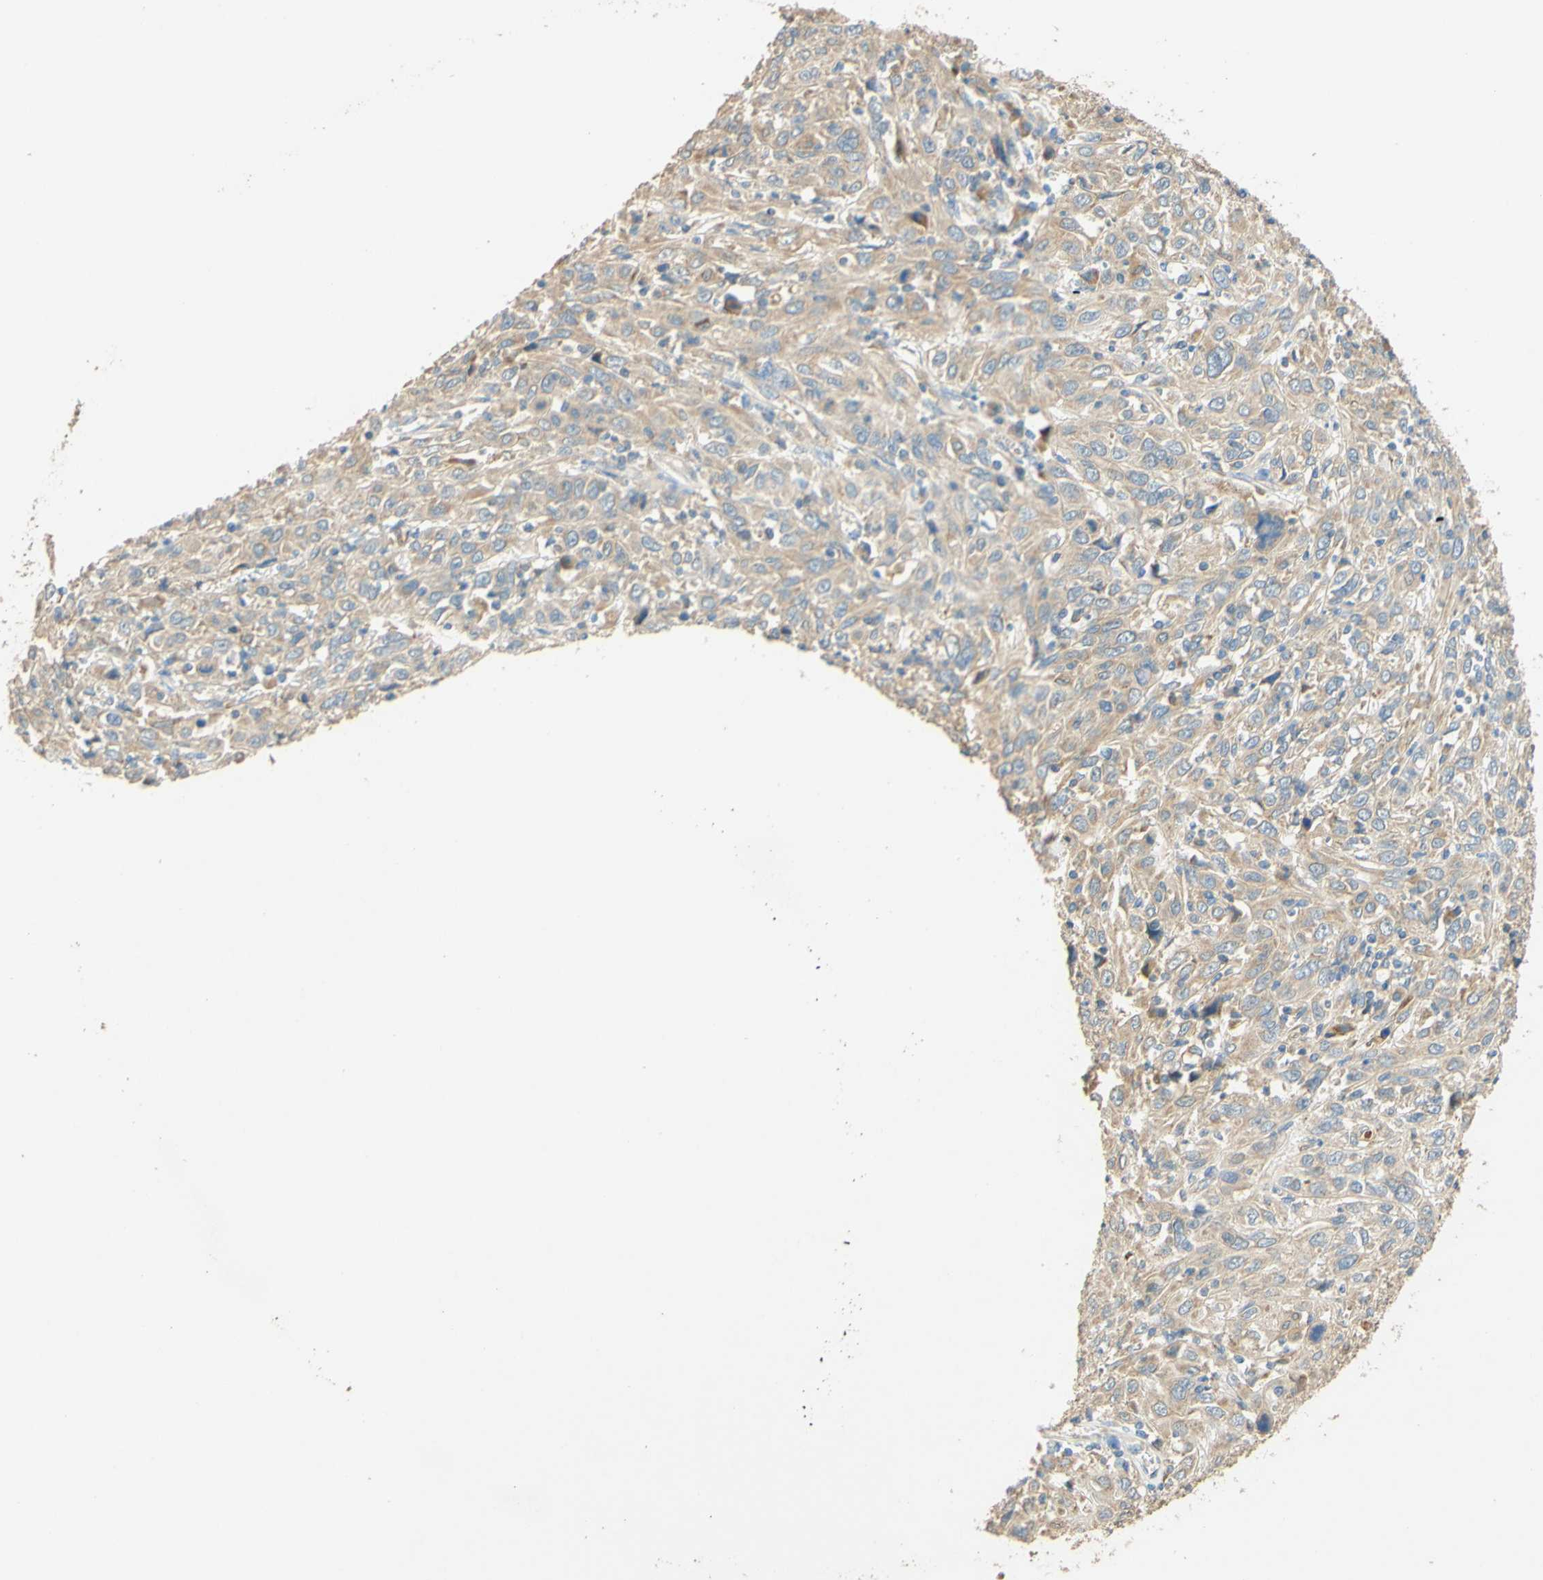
{"staining": {"intensity": "weak", "quantity": ">75%", "location": "cytoplasmic/membranous"}, "tissue": "cervical cancer", "cell_type": "Tumor cells", "image_type": "cancer", "snomed": [{"axis": "morphology", "description": "Squamous cell carcinoma, NOS"}, {"axis": "topography", "description": "Cervix"}], "caption": "Cervical squamous cell carcinoma stained with a brown dye shows weak cytoplasmic/membranous positive positivity in approximately >75% of tumor cells.", "gene": "ENTREP2", "patient": {"sex": "female", "age": 46}}